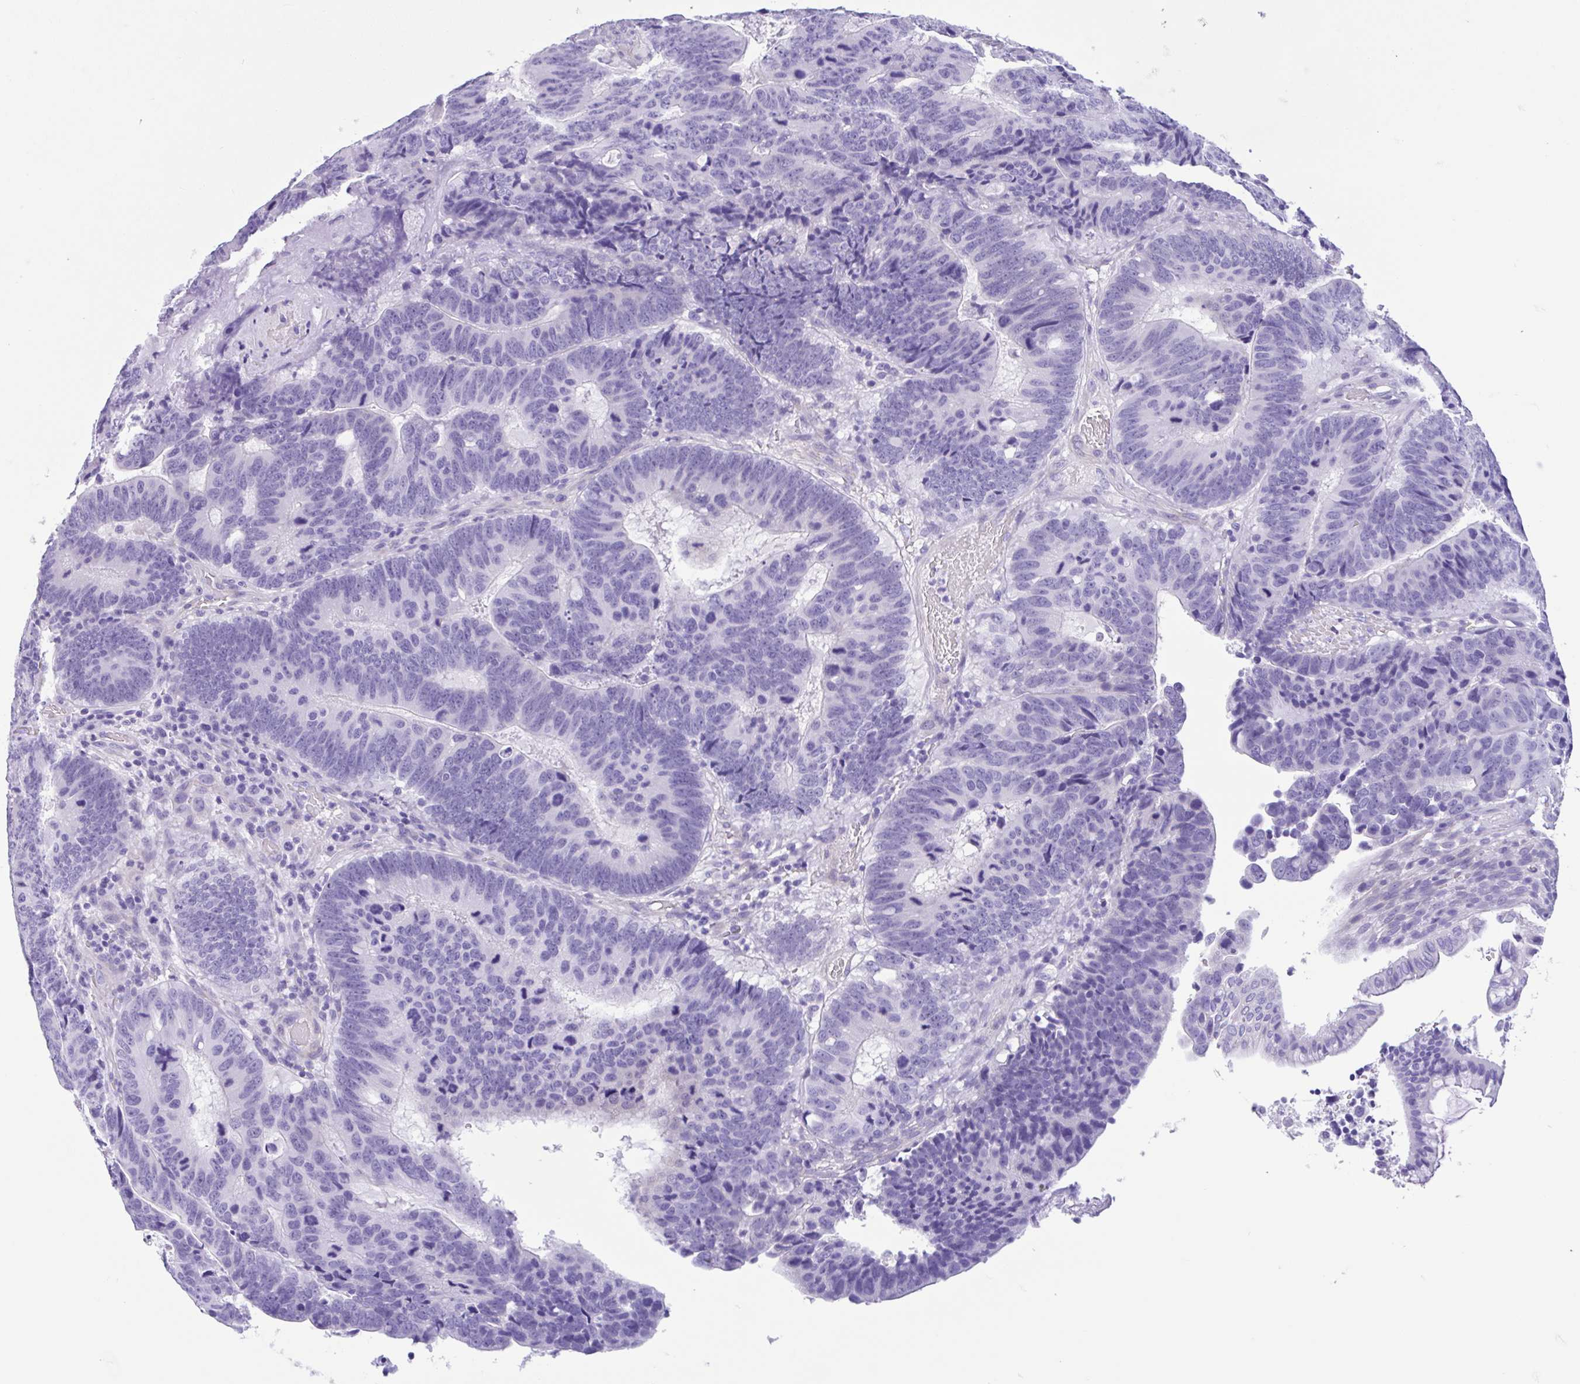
{"staining": {"intensity": "negative", "quantity": "none", "location": "none"}, "tissue": "colorectal cancer", "cell_type": "Tumor cells", "image_type": "cancer", "snomed": [{"axis": "morphology", "description": "Adenocarcinoma, NOS"}, {"axis": "topography", "description": "Colon"}], "caption": "This is a histopathology image of IHC staining of colorectal adenocarcinoma, which shows no positivity in tumor cells.", "gene": "IAPP", "patient": {"sex": "male", "age": 62}}